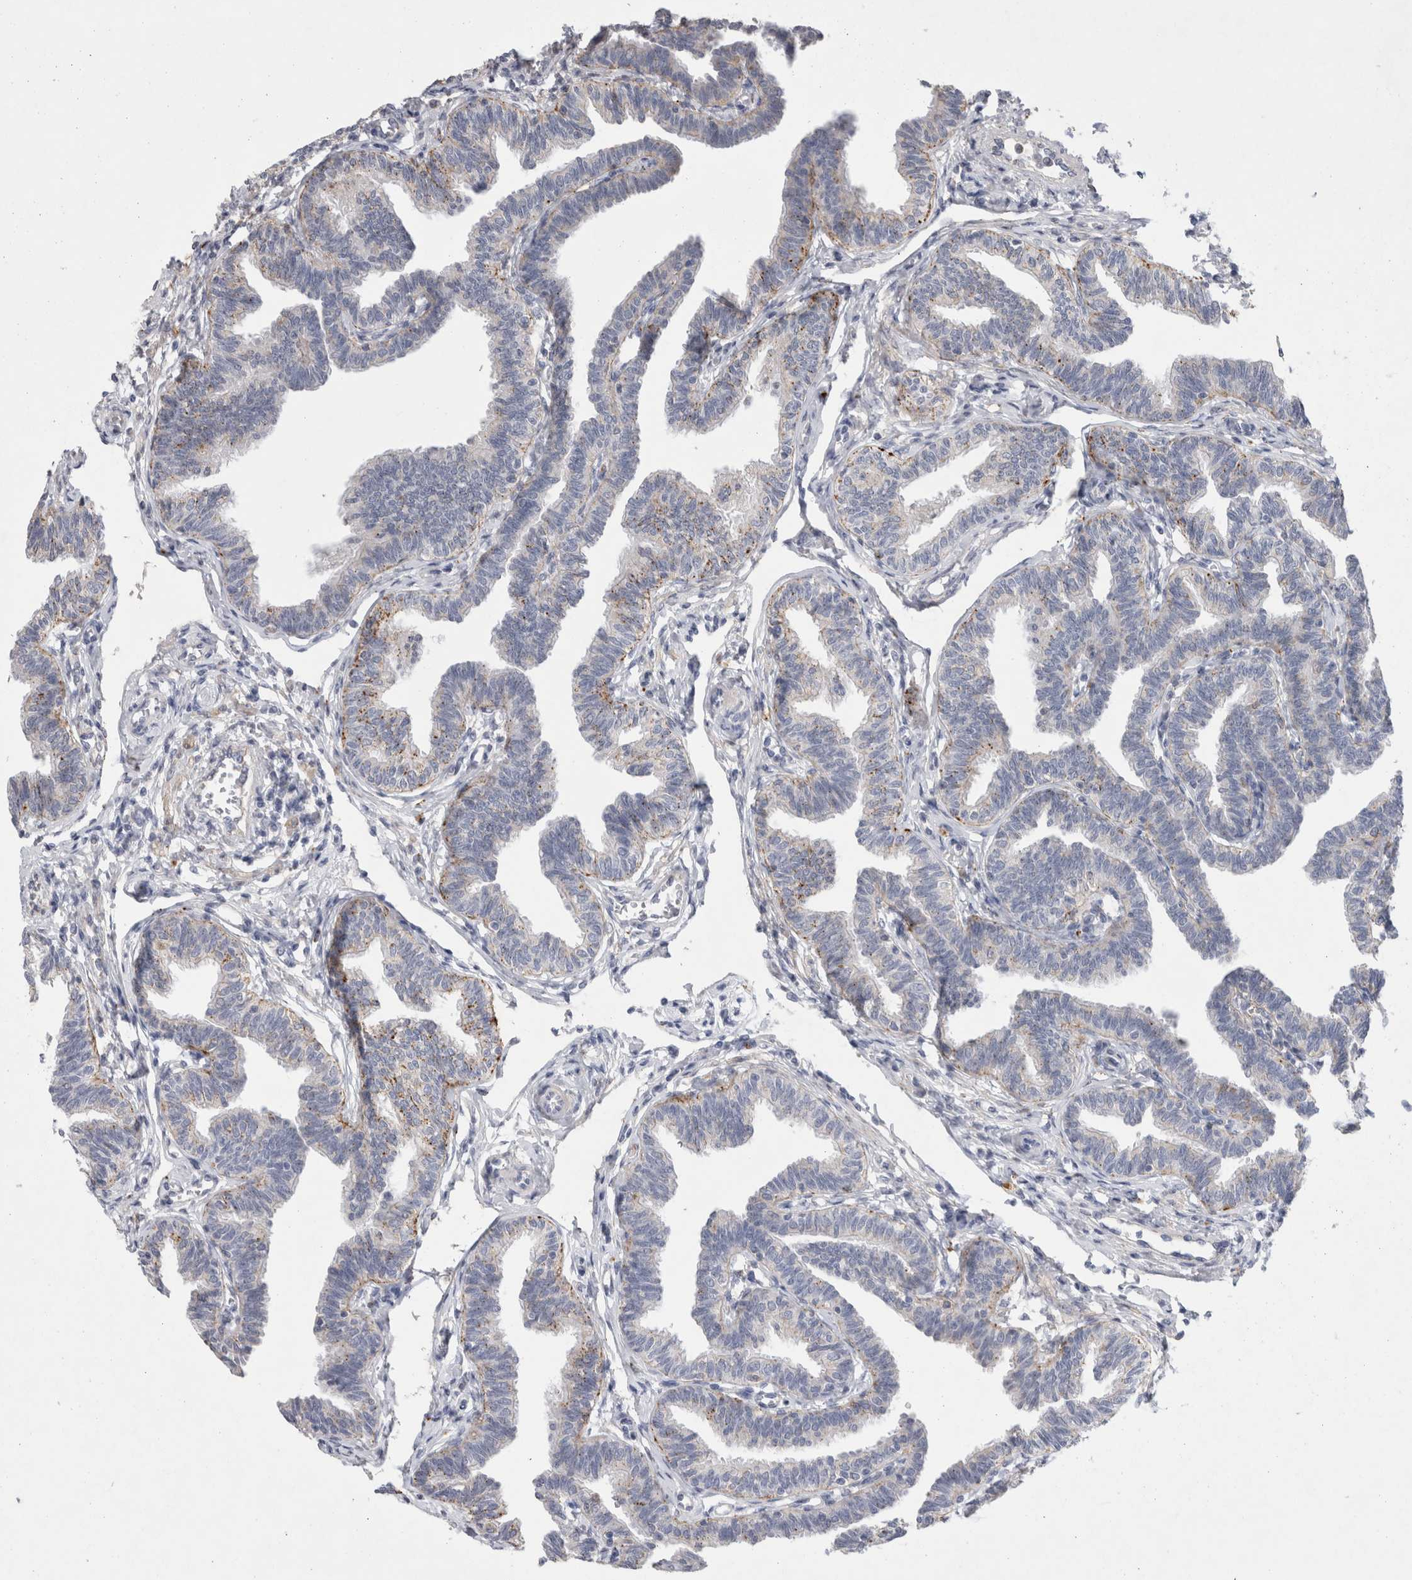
{"staining": {"intensity": "moderate", "quantity": "<25%", "location": "cytoplasmic/membranous"}, "tissue": "fallopian tube", "cell_type": "Glandular cells", "image_type": "normal", "snomed": [{"axis": "morphology", "description": "Normal tissue, NOS"}, {"axis": "topography", "description": "Fallopian tube"}, {"axis": "topography", "description": "Ovary"}], "caption": "Moderate cytoplasmic/membranous protein expression is present in approximately <25% of glandular cells in fallopian tube. (IHC, brightfield microscopy, high magnification).", "gene": "GAA", "patient": {"sex": "female", "age": 23}}